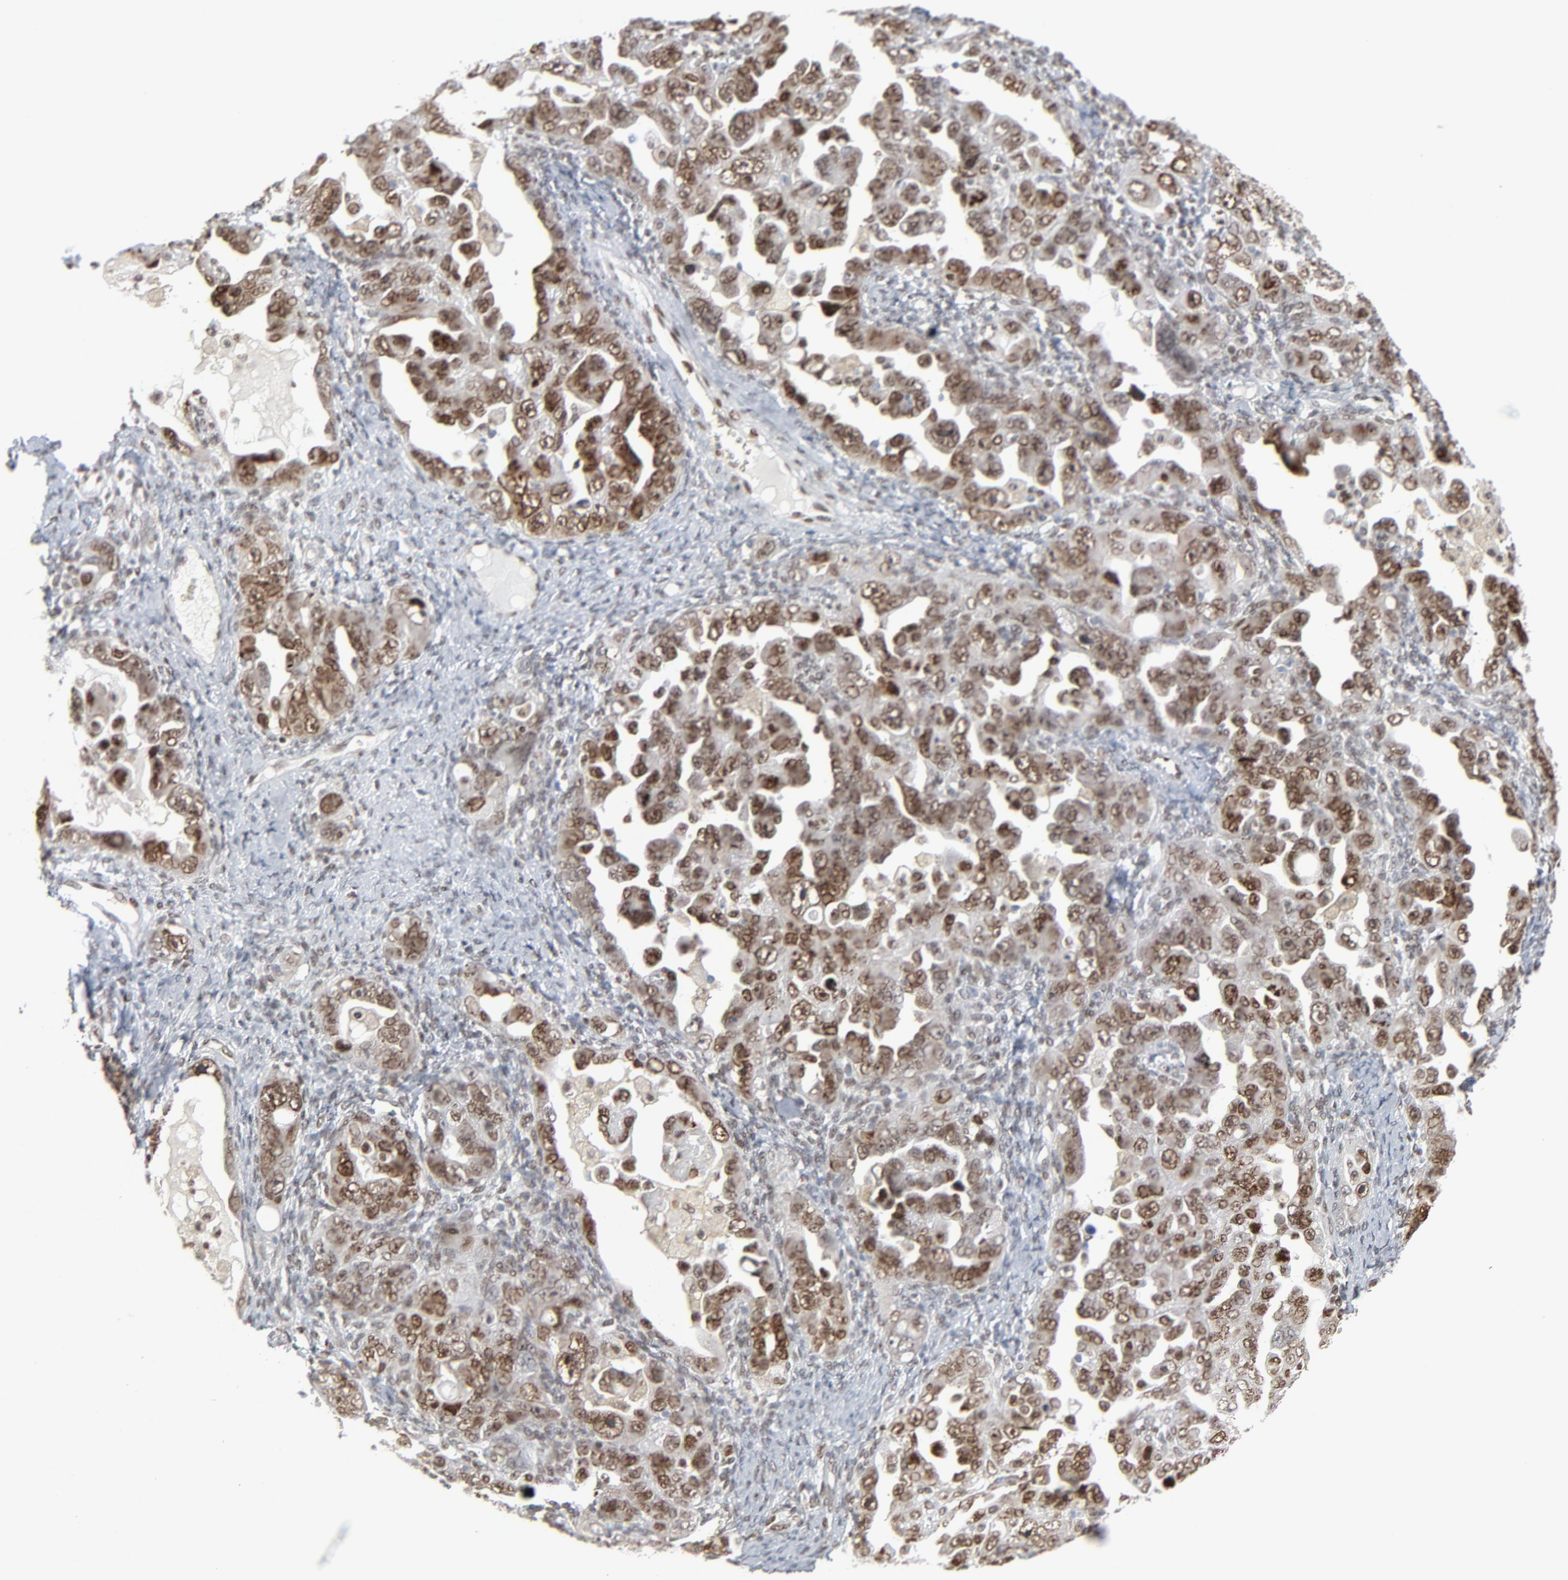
{"staining": {"intensity": "strong", "quantity": ">75%", "location": "nuclear"}, "tissue": "ovarian cancer", "cell_type": "Tumor cells", "image_type": "cancer", "snomed": [{"axis": "morphology", "description": "Cystadenocarcinoma, serous, NOS"}, {"axis": "topography", "description": "Ovary"}], "caption": "A high amount of strong nuclear expression is seen in about >75% of tumor cells in ovarian cancer (serous cystadenocarcinoma) tissue.", "gene": "CUX1", "patient": {"sex": "female", "age": 66}}